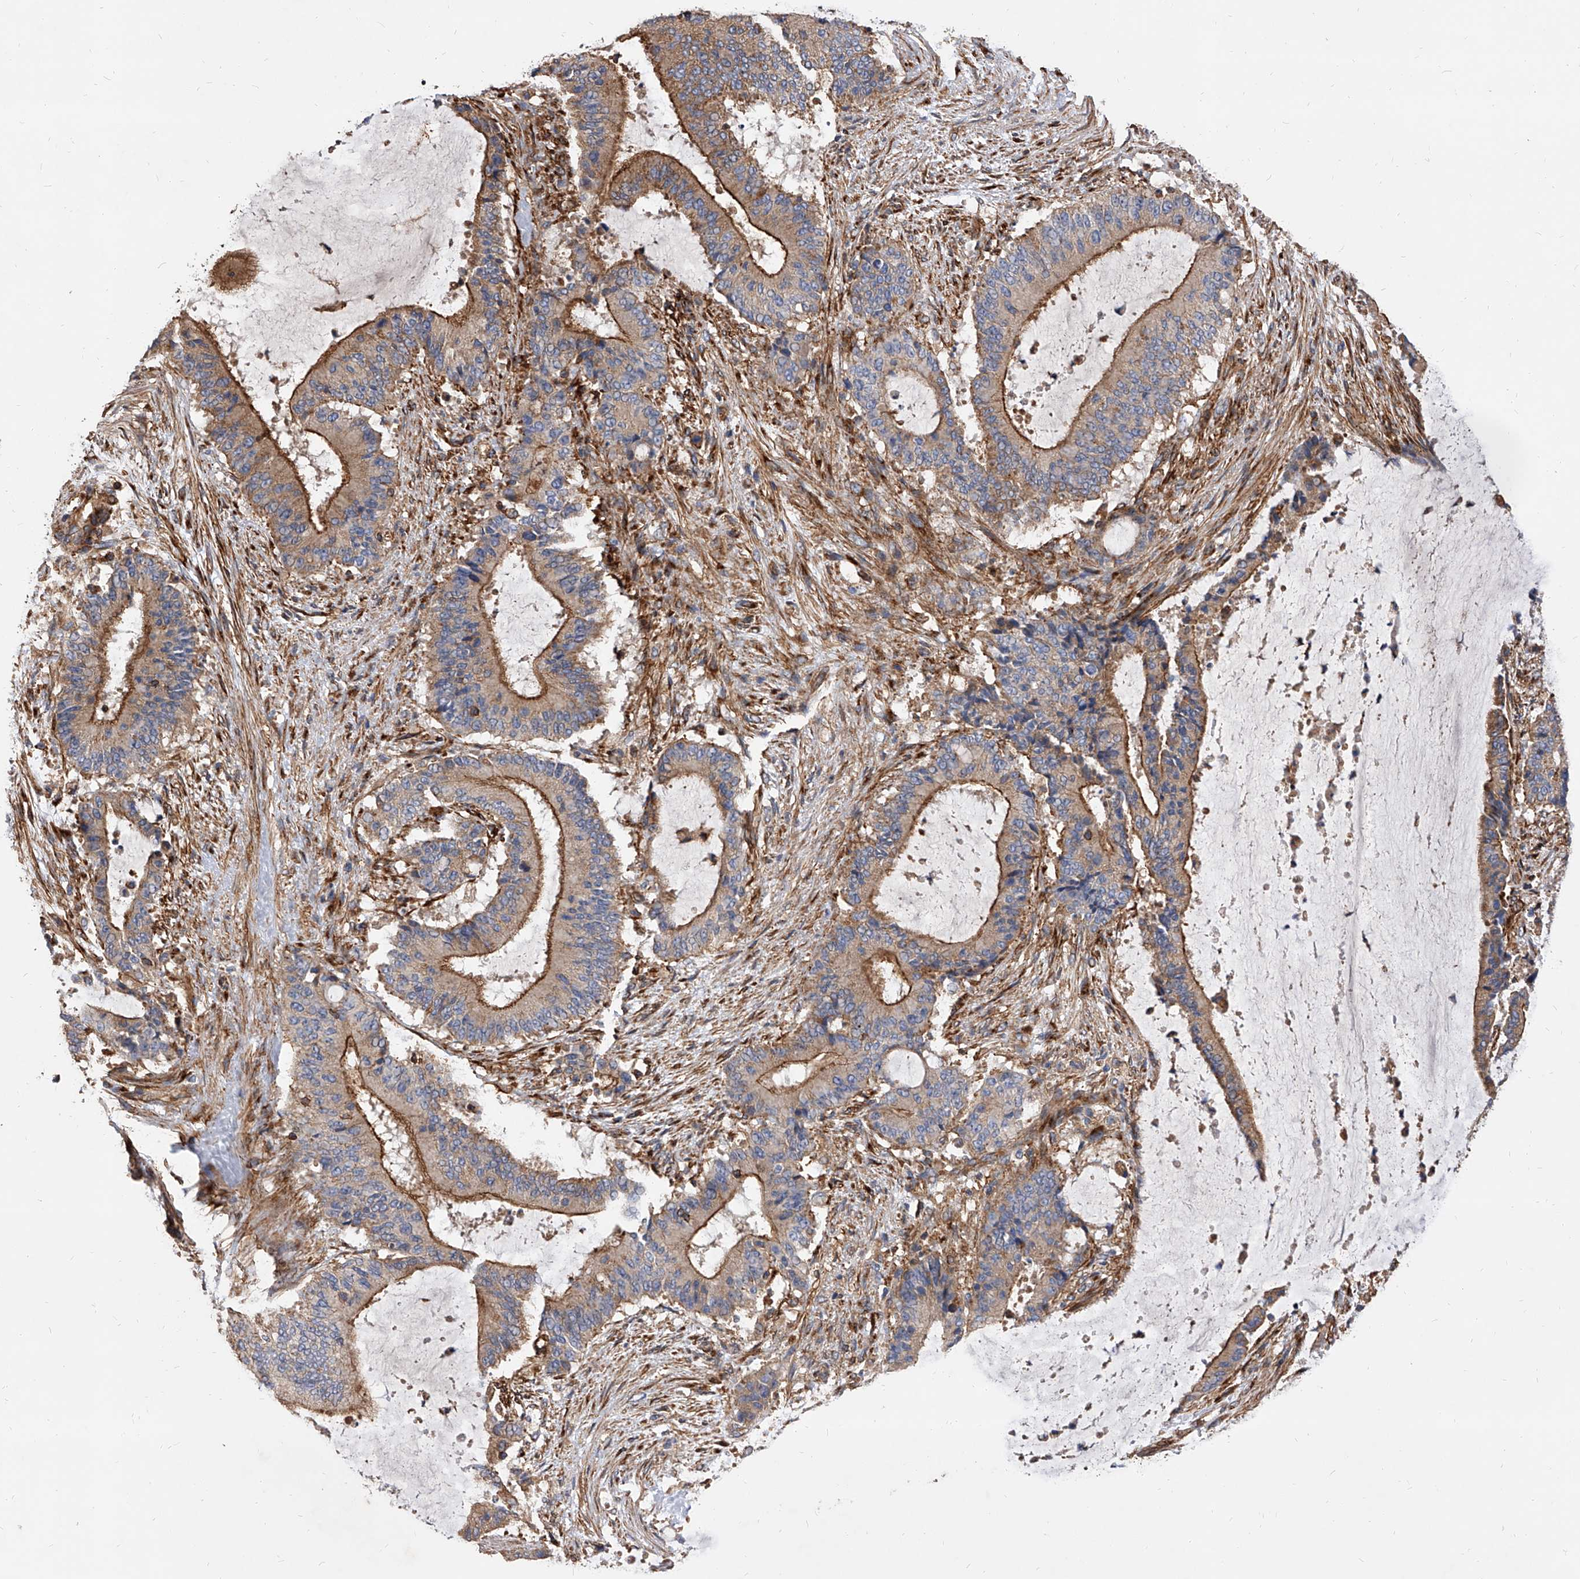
{"staining": {"intensity": "strong", "quantity": ">75%", "location": "cytoplasmic/membranous"}, "tissue": "liver cancer", "cell_type": "Tumor cells", "image_type": "cancer", "snomed": [{"axis": "morphology", "description": "Normal tissue, NOS"}, {"axis": "morphology", "description": "Cholangiocarcinoma"}, {"axis": "topography", "description": "Liver"}, {"axis": "topography", "description": "Peripheral nerve tissue"}], "caption": "Tumor cells exhibit high levels of strong cytoplasmic/membranous positivity in approximately >75% of cells in cholangiocarcinoma (liver). The staining was performed using DAB (3,3'-diaminobenzidine), with brown indicating positive protein expression. Nuclei are stained blue with hematoxylin.", "gene": "PISD", "patient": {"sex": "female", "age": 73}}